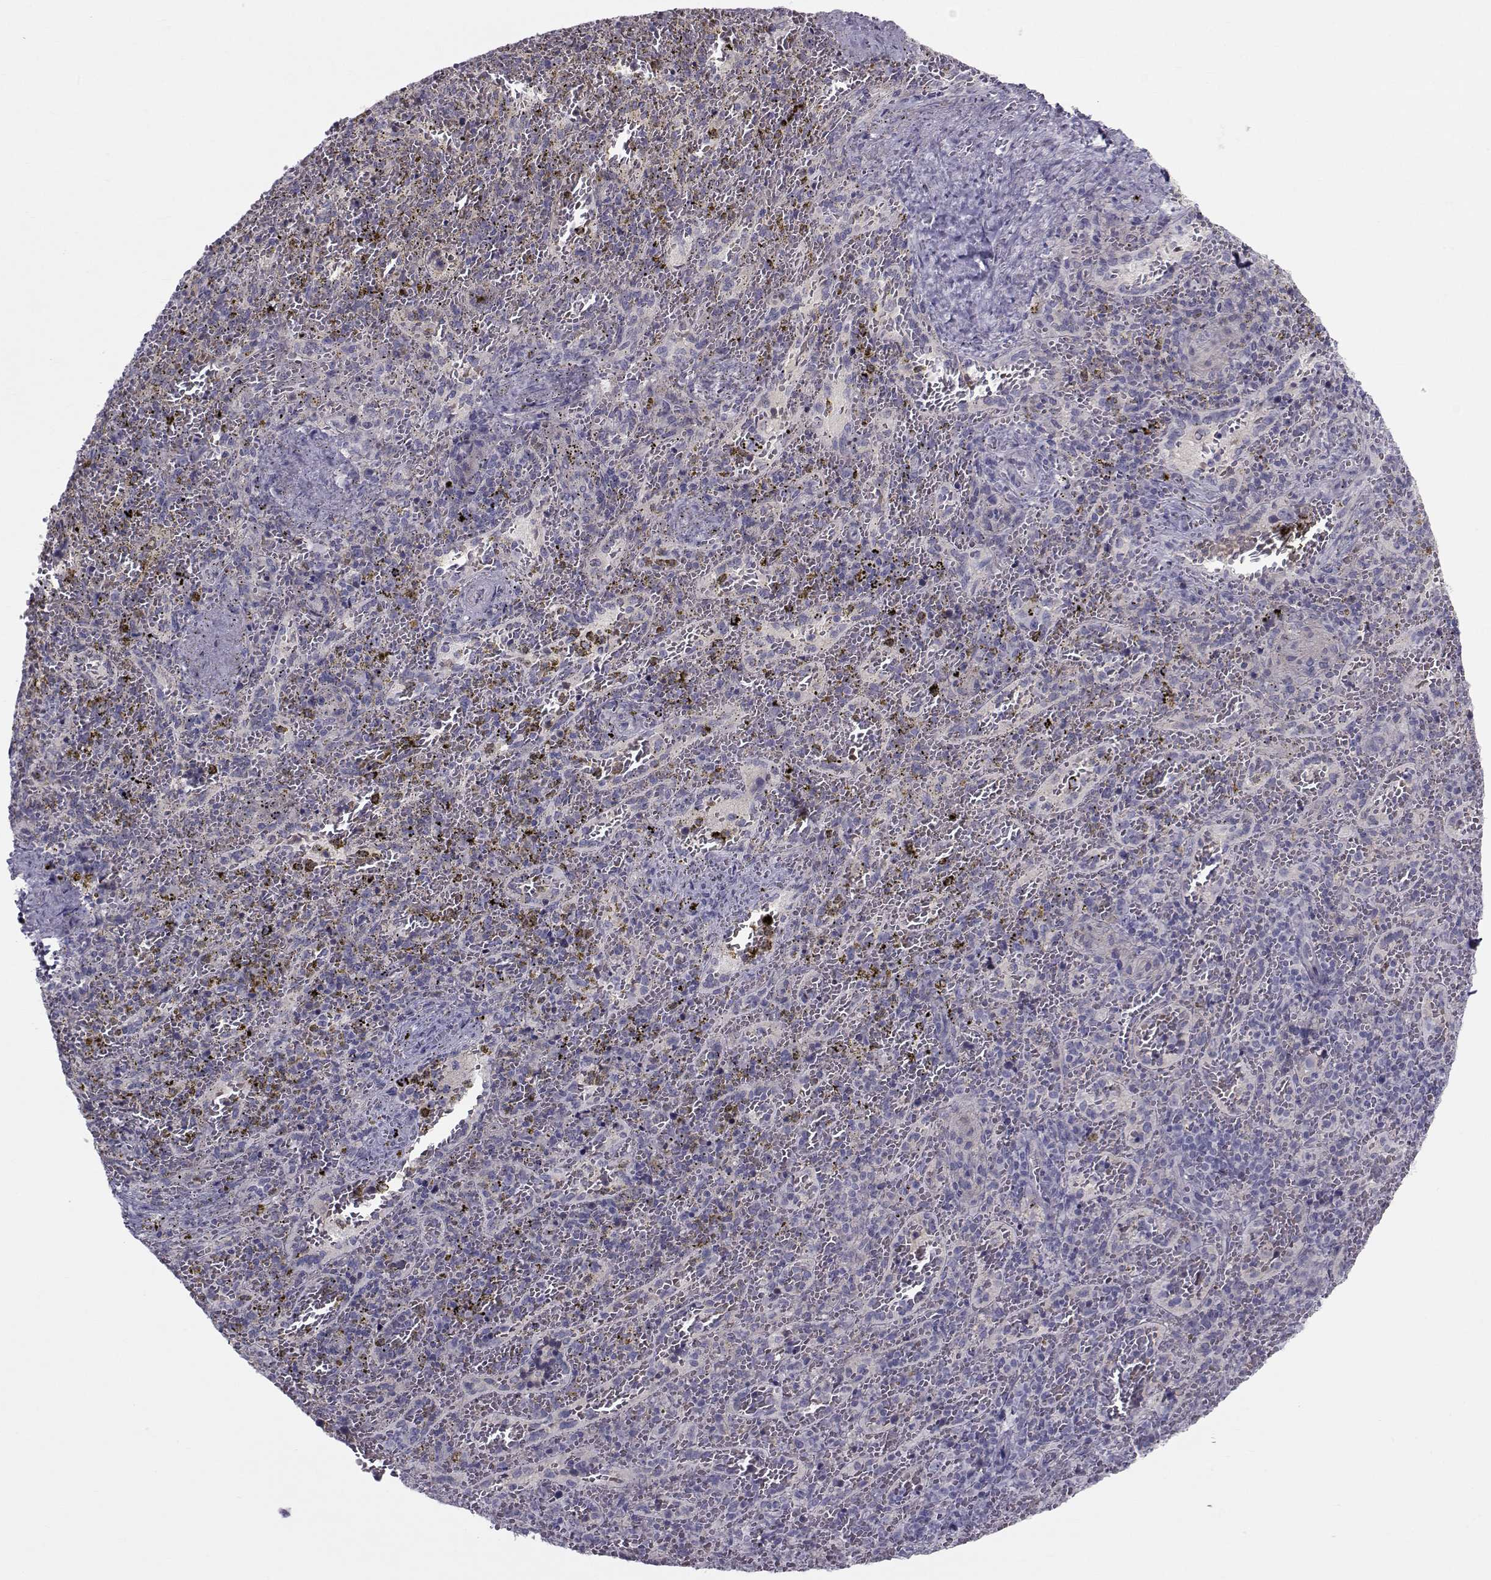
{"staining": {"intensity": "negative", "quantity": "none", "location": "none"}, "tissue": "spleen", "cell_type": "Cells in red pulp", "image_type": "normal", "snomed": [{"axis": "morphology", "description": "Normal tissue, NOS"}, {"axis": "topography", "description": "Spleen"}], "caption": "The photomicrograph displays no significant positivity in cells in red pulp of spleen.", "gene": "GARIN3", "patient": {"sex": "female", "age": 50}}